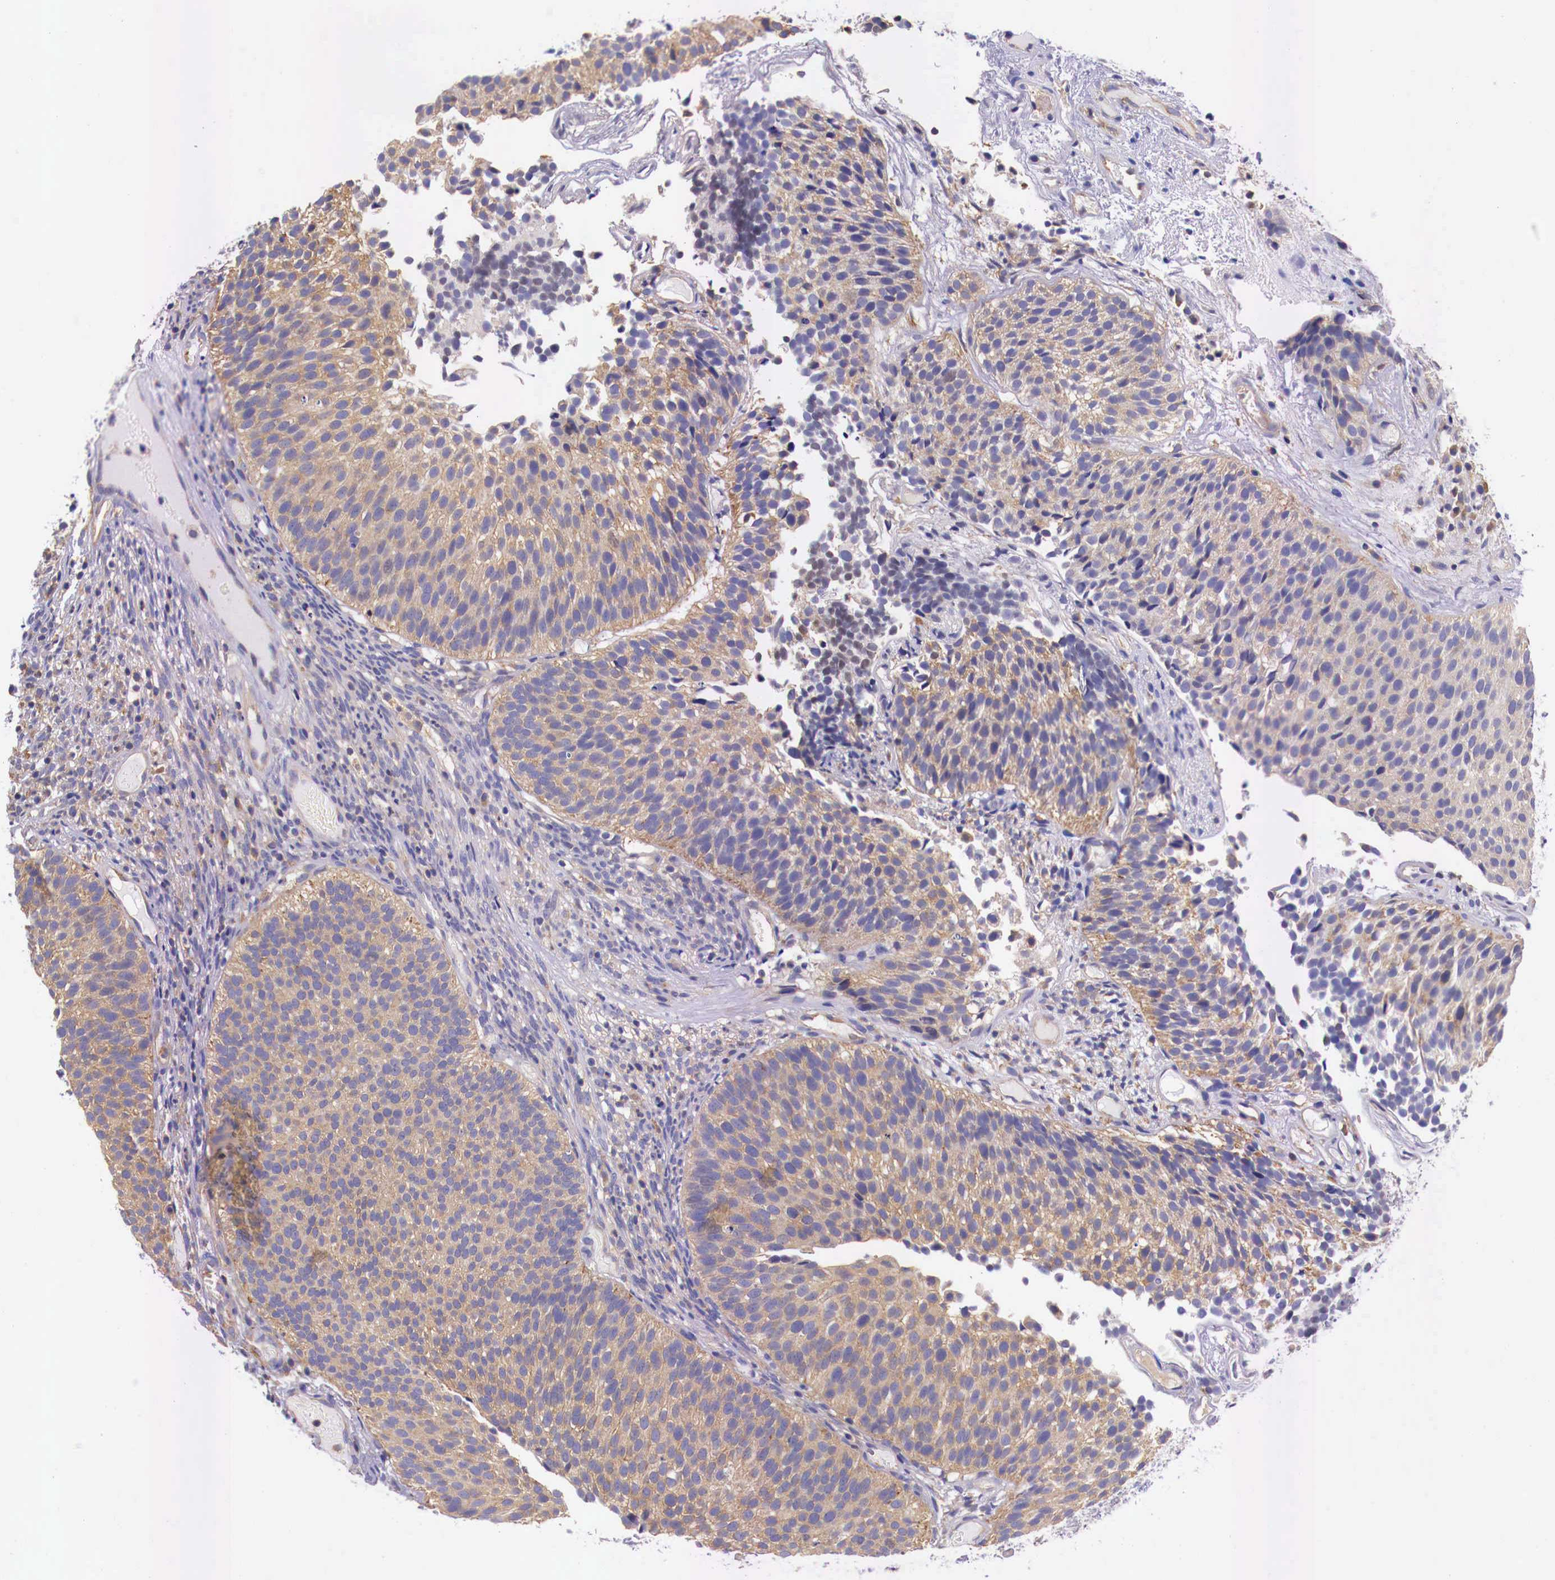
{"staining": {"intensity": "weak", "quantity": ">75%", "location": "cytoplasmic/membranous"}, "tissue": "urothelial cancer", "cell_type": "Tumor cells", "image_type": "cancer", "snomed": [{"axis": "morphology", "description": "Urothelial carcinoma, Low grade"}, {"axis": "topography", "description": "Urinary bladder"}], "caption": "Immunohistochemistry micrograph of urothelial cancer stained for a protein (brown), which demonstrates low levels of weak cytoplasmic/membranous staining in about >75% of tumor cells.", "gene": "GRIPAP1", "patient": {"sex": "male", "age": 85}}